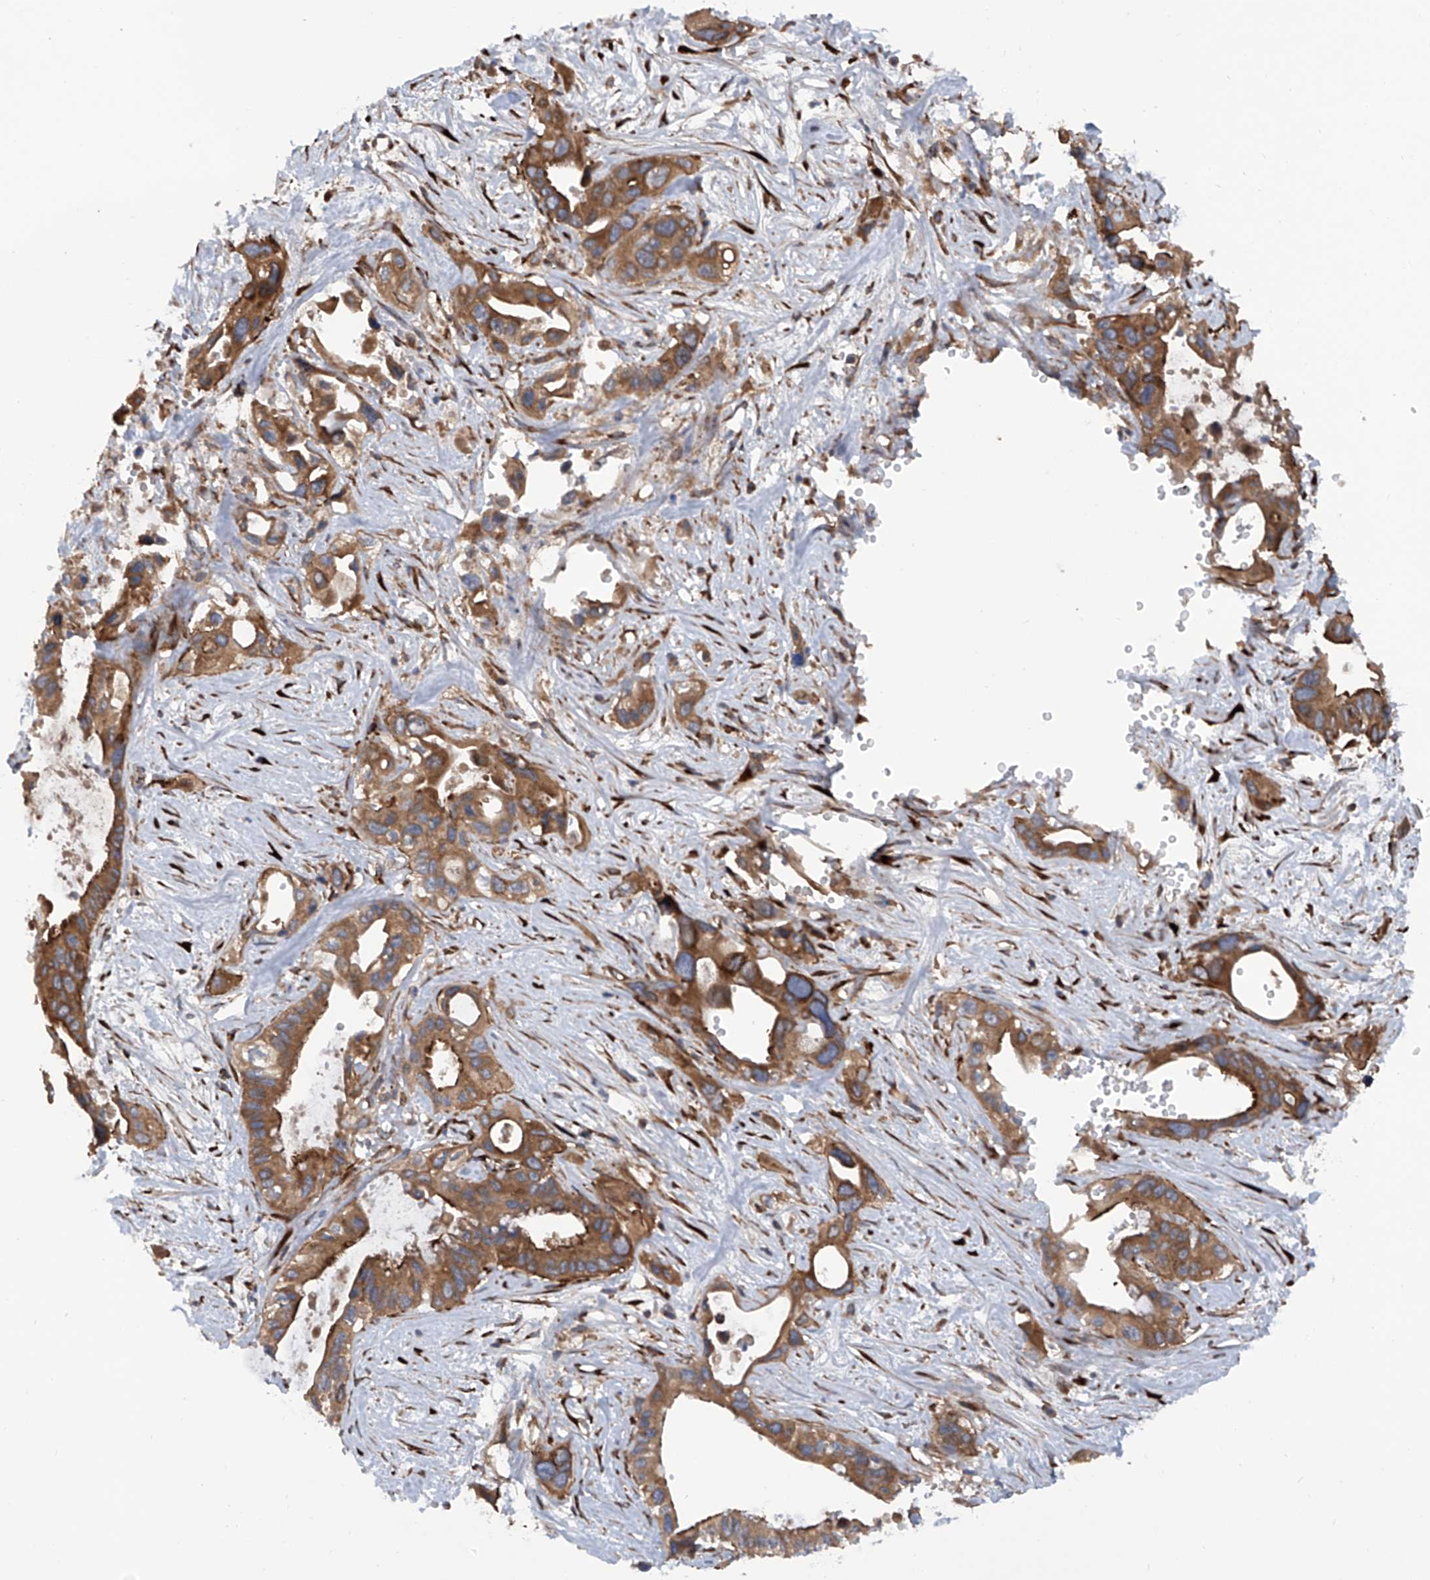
{"staining": {"intensity": "moderate", "quantity": ">75%", "location": "cytoplasmic/membranous"}, "tissue": "pancreatic cancer", "cell_type": "Tumor cells", "image_type": "cancer", "snomed": [{"axis": "morphology", "description": "Adenocarcinoma, NOS"}, {"axis": "topography", "description": "Pancreas"}], "caption": "Protein staining of pancreatic cancer tissue demonstrates moderate cytoplasmic/membranous positivity in about >75% of tumor cells.", "gene": "ASCC3", "patient": {"sex": "male", "age": 66}}